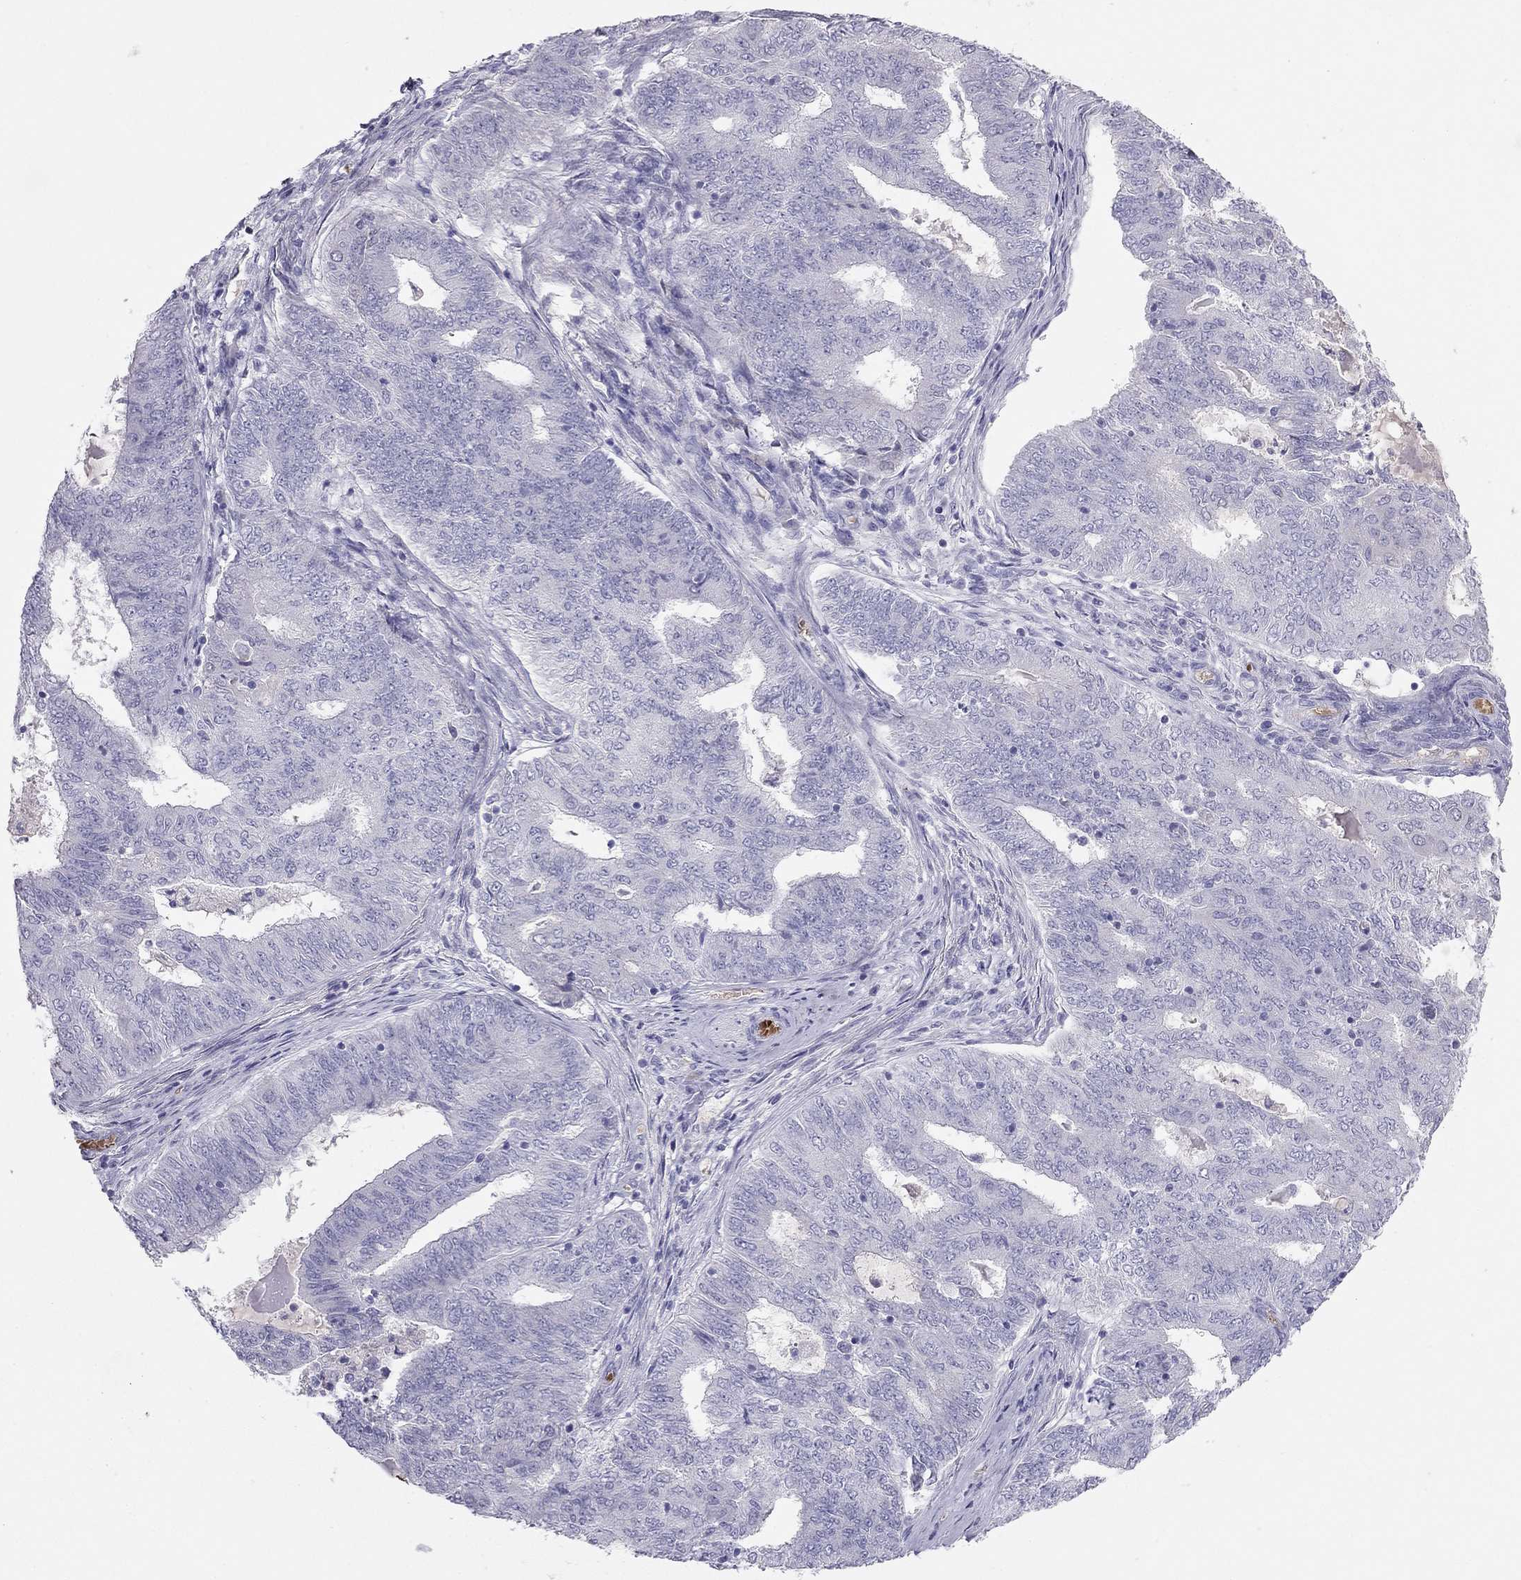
{"staining": {"intensity": "negative", "quantity": "none", "location": "none"}, "tissue": "endometrial cancer", "cell_type": "Tumor cells", "image_type": "cancer", "snomed": [{"axis": "morphology", "description": "Adenocarcinoma, NOS"}, {"axis": "topography", "description": "Endometrium"}], "caption": "Immunohistochemical staining of endometrial adenocarcinoma shows no significant staining in tumor cells. Nuclei are stained in blue.", "gene": "RHD", "patient": {"sex": "female", "age": 62}}